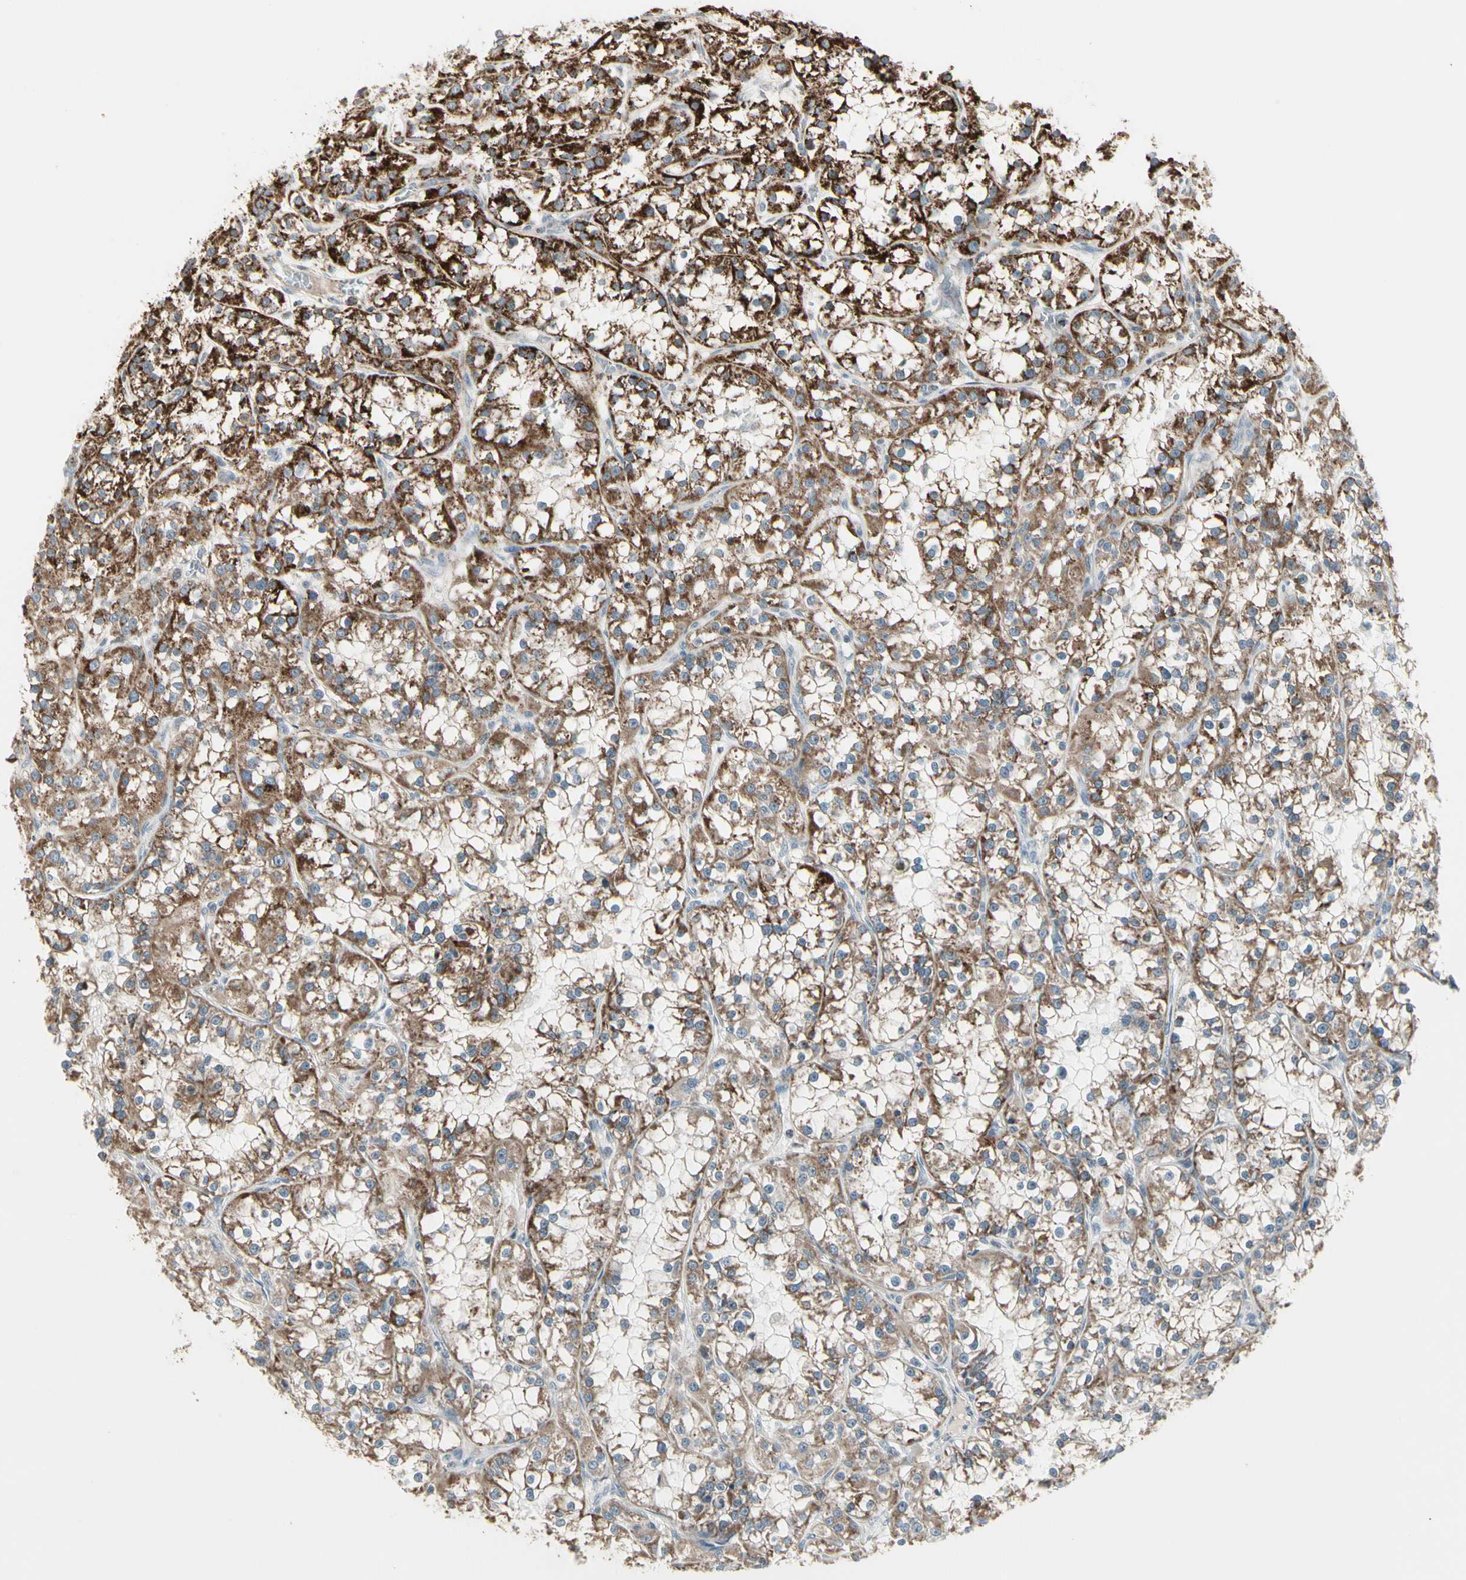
{"staining": {"intensity": "strong", "quantity": "25%-75%", "location": "cytoplasmic/membranous"}, "tissue": "renal cancer", "cell_type": "Tumor cells", "image_type": "cancer", "snomed": [{"axis": "morphology", "description": "Adenocarcinoma, NOS"}, {"axis": "topography", "description": "Kidney"}], "caption": "Renal adenocarcinoma was stained to show a protein in brown. There is high levels of strong cytoplasmic/membranous staining in about 25%-75% of tumor cells.", "gene": "TMEM176A", "patient": {"sex": "female", "age": 52}}